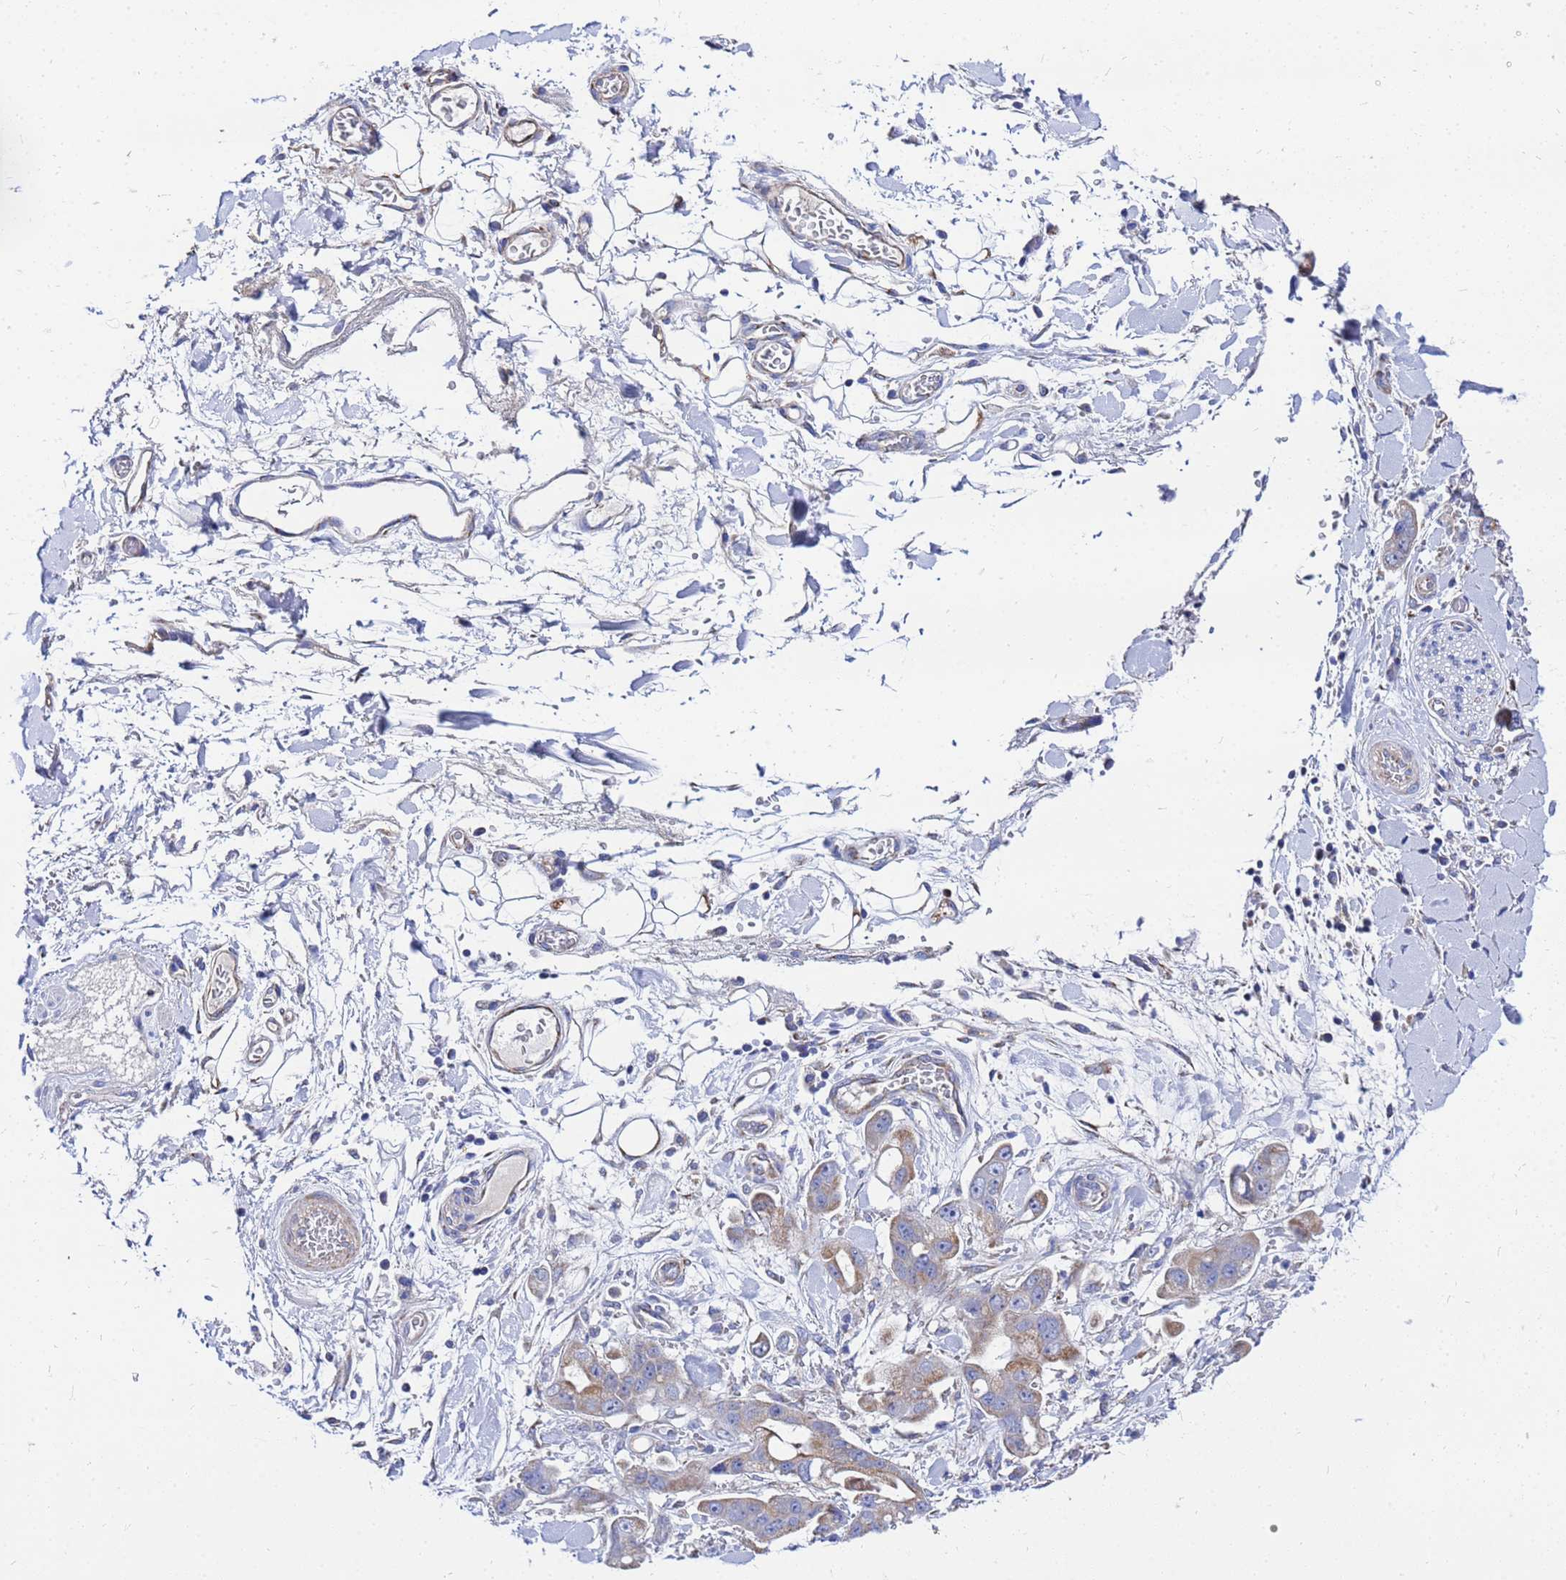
{"staining": {"intensity": "weak", "quantity": "25%-75%", "location": "cytoplasmic/membranous"}, "tissue": "stomach cancer", "cell_type": "Tumor cells", "image_type": "cancer", "snomed": [{"axis": "morphology", "description": "Adenocarcinoma, NOS"}, {"axis": "topography", "description": "Stomach"}], "caption": "Immunohistochemical staining of human stomach cancer (adenocarcinoma) shows low levels of weak cytoplasmic/membranous expression in approximately 25%-75% of tumor cells.", "gene": "FAHD2A", "patient": {"sex": "male", "age": 62}}